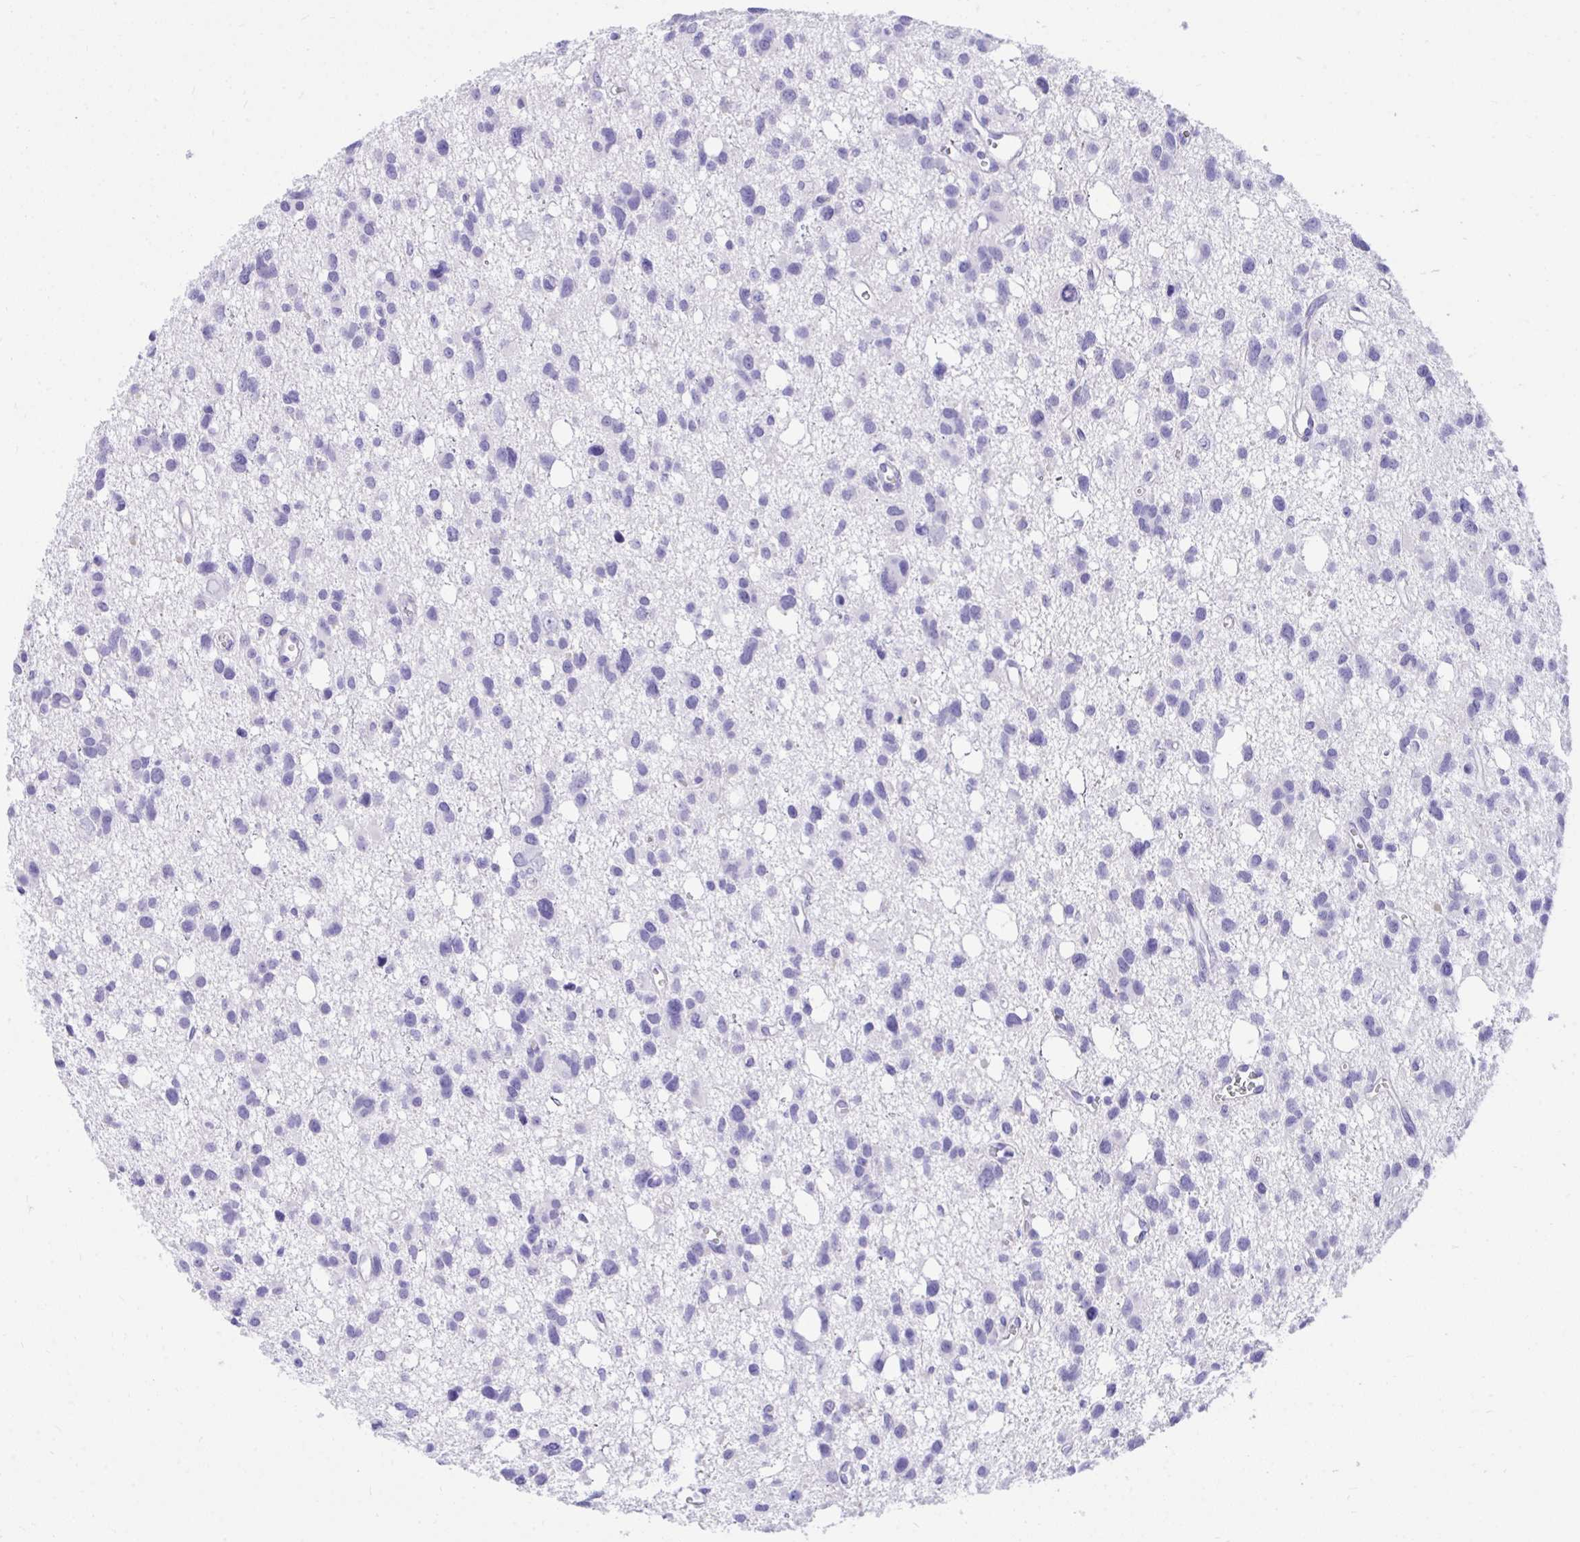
{"staining": {"intensity": "negative", "quantity": "none", "location": "none"}, "tissue": "glioma", "cell_type": "Tumor cells", "image_type": "cancer", "snomed": [{"axis": "morphology", "description": "Glioma, malignant, High grade"}, {"axis": "topography", "description": "Brain"}], "caption": "IHC photomicrograph of neoplastic tissue: malignant high-grade glioma stained with DAB exhibits no significant protein expression in tumor cells. Brightfield microscopy of immunohistochemistry (IHC) stained with DAB (3,3'-diaminobenzidine) (brown) and hematoxylin (blue), captured at high magnification.", "gene": "KCNN4", "patient": {"sex": "male", "age": 23}}